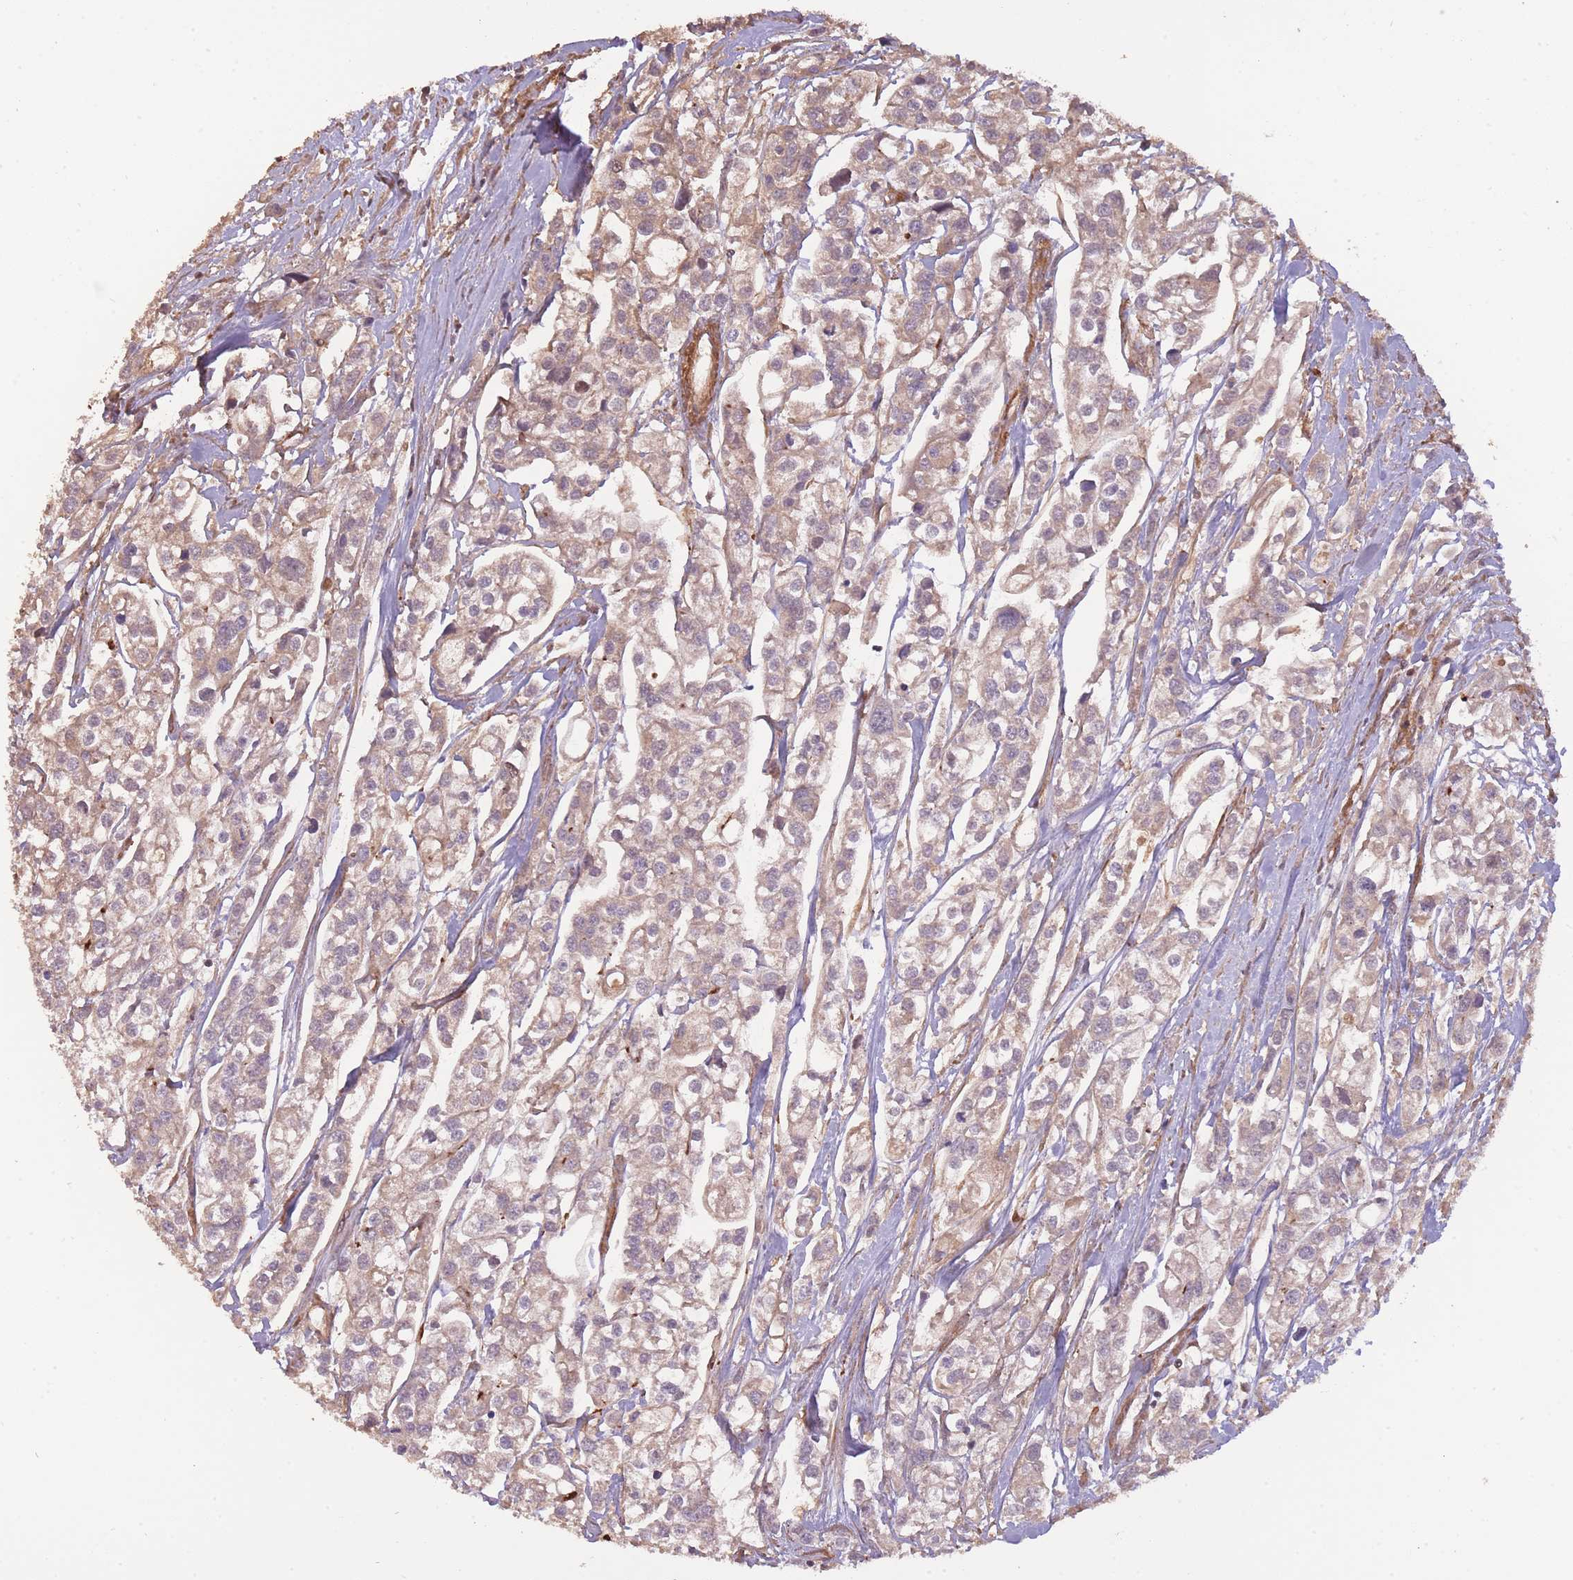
{"staining": {"intensity": "weak", "quantity": ">75%", "location": "cytoplasmic/membranous"}, "tissue": "urothelial cancer", "cell_type": "Tumor cells", "image_type": "cancer", "snomed": [{"axis": "morphology", "description": "Urothelial carcinoma, High grade"}, {"axis": "topography", "description": "Urinary bladder"}], "caption": "Brown immunohistochemical staining in high-grade urothelial carcinoma demonstrates weak cytoplasmic/membranous expression in about >75% of tumor cells. The staining was performed using DAB (3,3'-diaminobenzidine) to visualize the protein expression in brown, while the nuclei were stained in blue with hematoxylin (Magnification: 20x).", "gene": "ARMH3", "patient": {"sex": "male", "age": 67}}